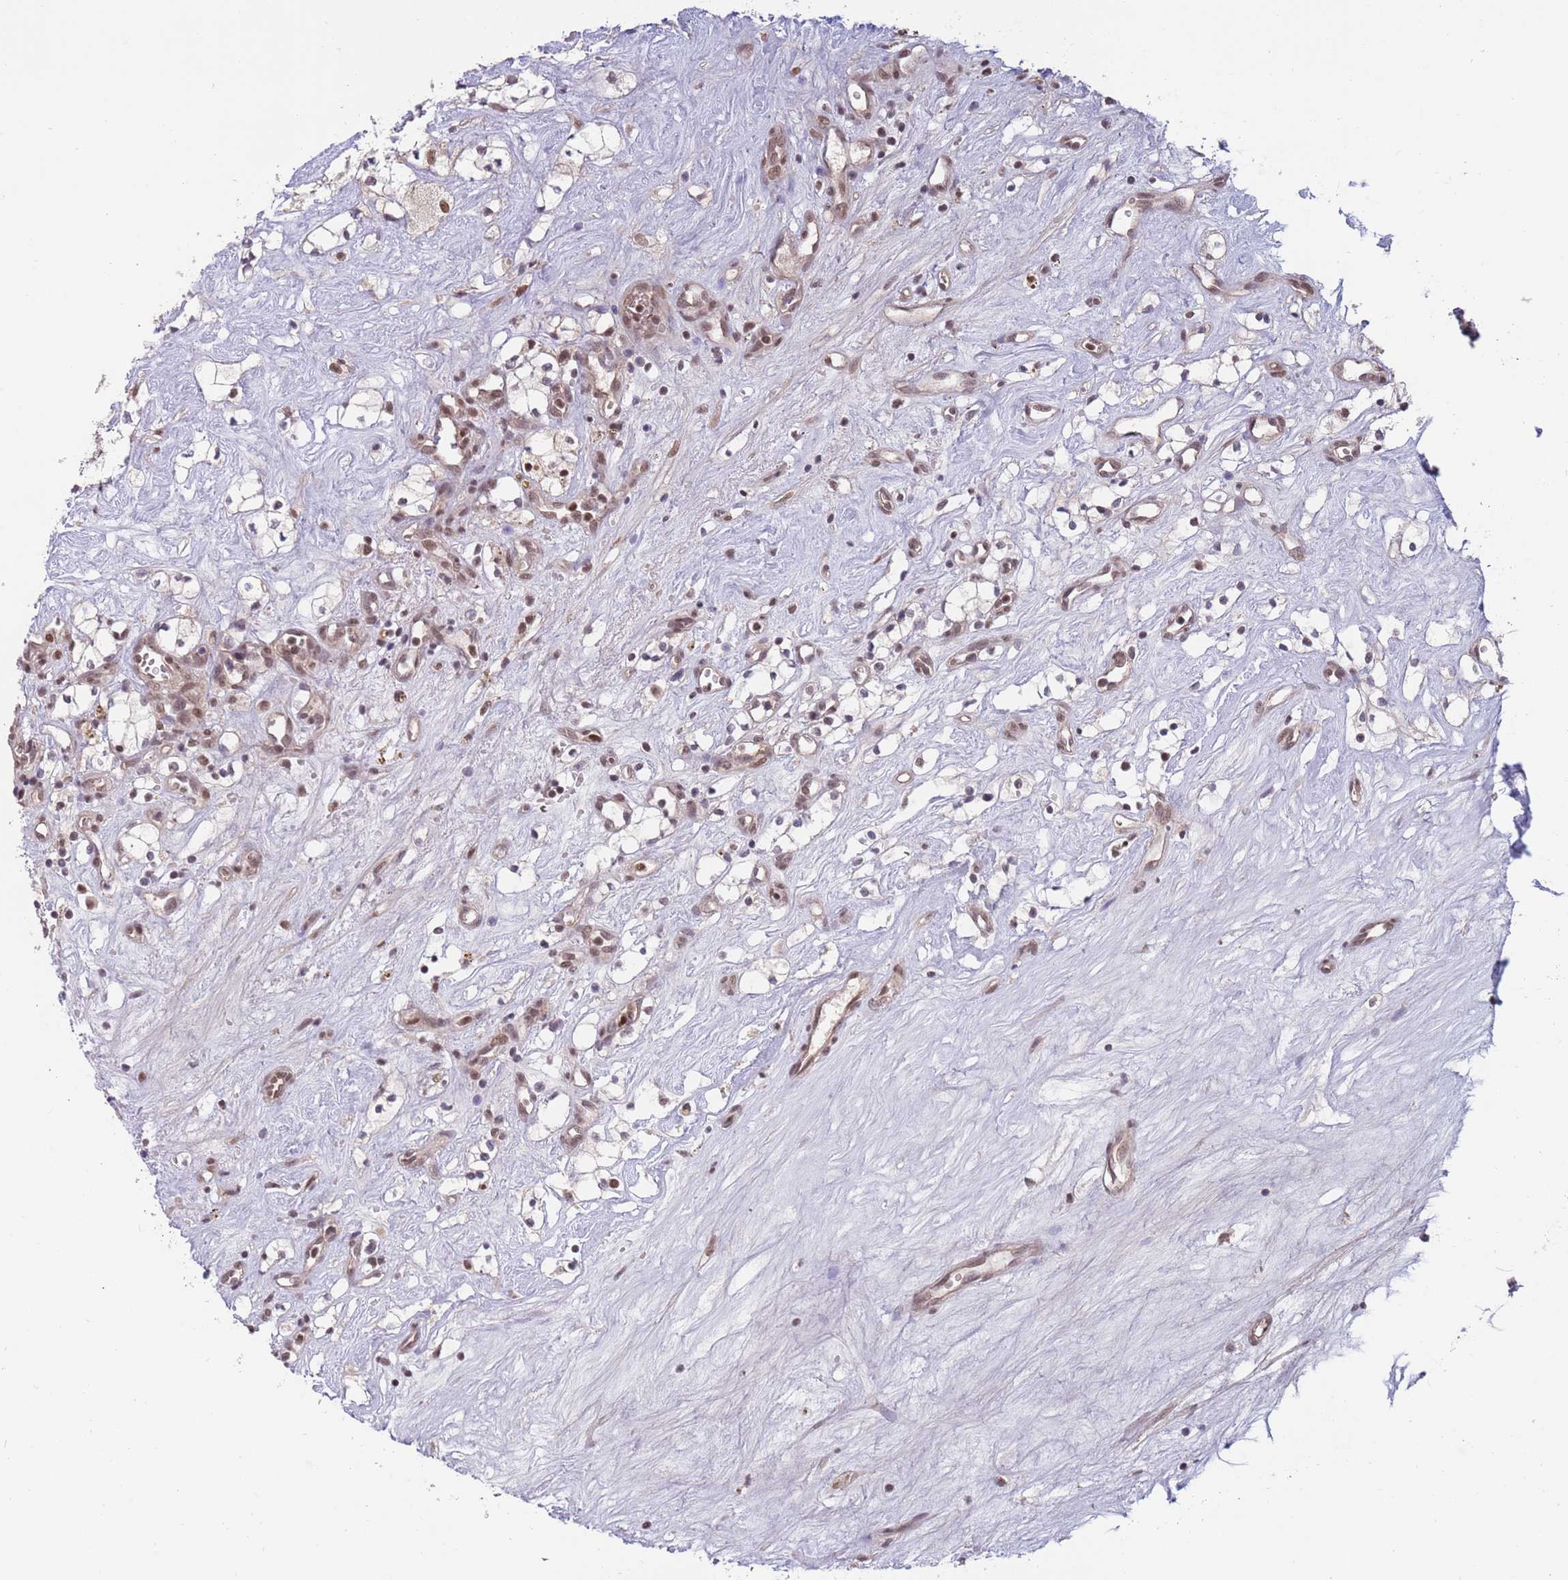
{"staining": {"intensity": "moderate", "quantity": ">75%", "location": "nuclear"}, "tissue": "renal cancer", "cell_type": "Tumor cells", "image_type": "cancer", "snomed": [{"axis": "morphology", "description": "Adenocarcinoma, NOS"}, {"axis": "topography", "description": "Kidney"}], "caption": "Protein staining shows moderate nuclear positivity in about >75% of tumor cells in renal cancer.", "gene": "ZBTB7A", "patient": {"sex": "male", "age": 59}}